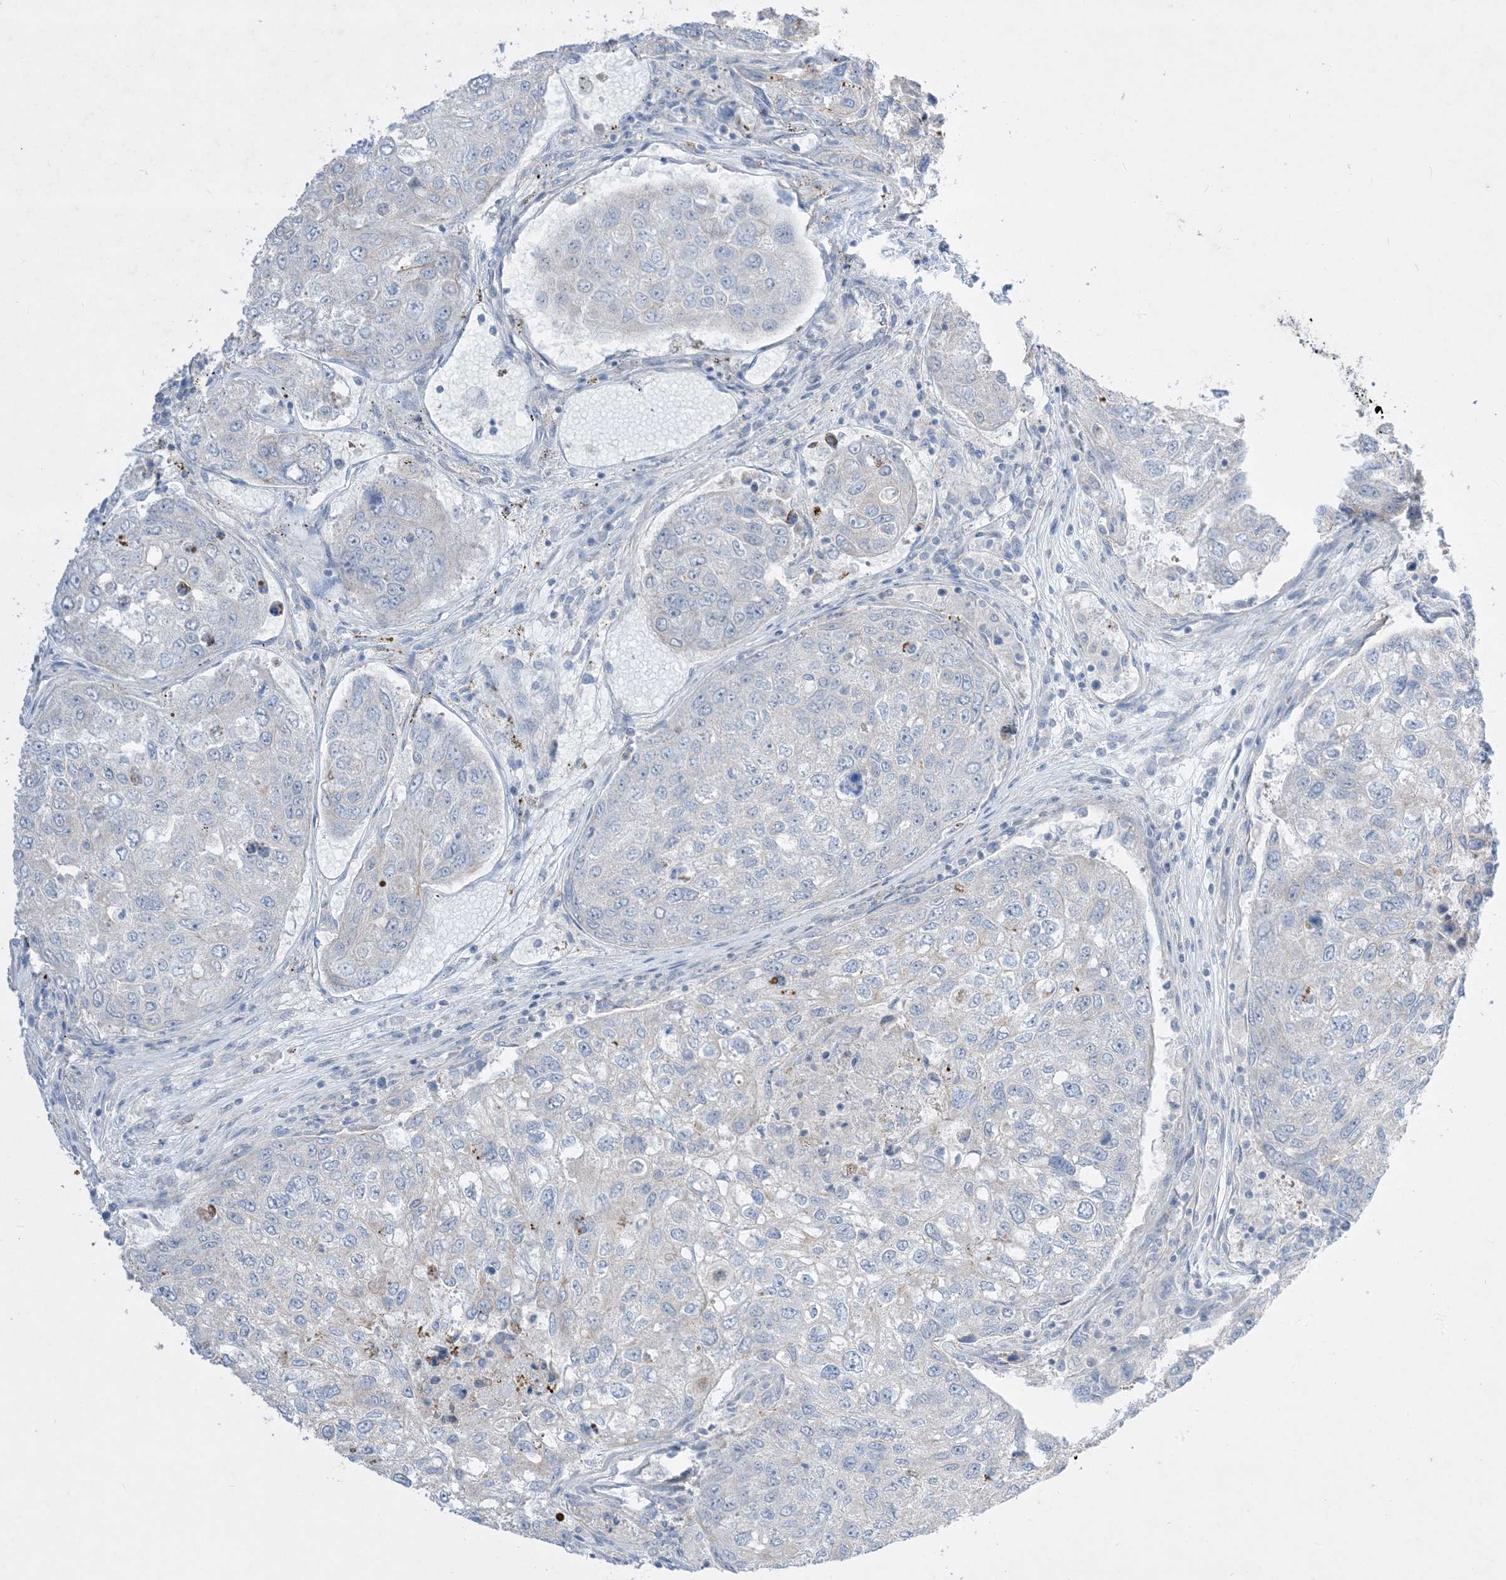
{"staining": {"intensity": "negative", "quantity": "none", "location": "none"}, "tissue": "urothelial cancer", "cell_type": "Tumor cells", "image_type": "cancer", "snomed": [{"axis": "morphology", "description": "Urothelial carcinoma, High grade"}, {"axis": "topography", "description": "Lymph node"}, {"axis": "topography", "description": "Urinary bladder"}], "caption": "Urothelial cancer was stained to show a protein in brown. There is no significant staining in tumor cells. The staining was performed using DAB to visualize the protein expression in brown, while the nuclei were stained in blue with hematoxylin (Magnification: 20x).", "gene": "ARHGEF9", "patient": {"sex": "male", "age": 51}}